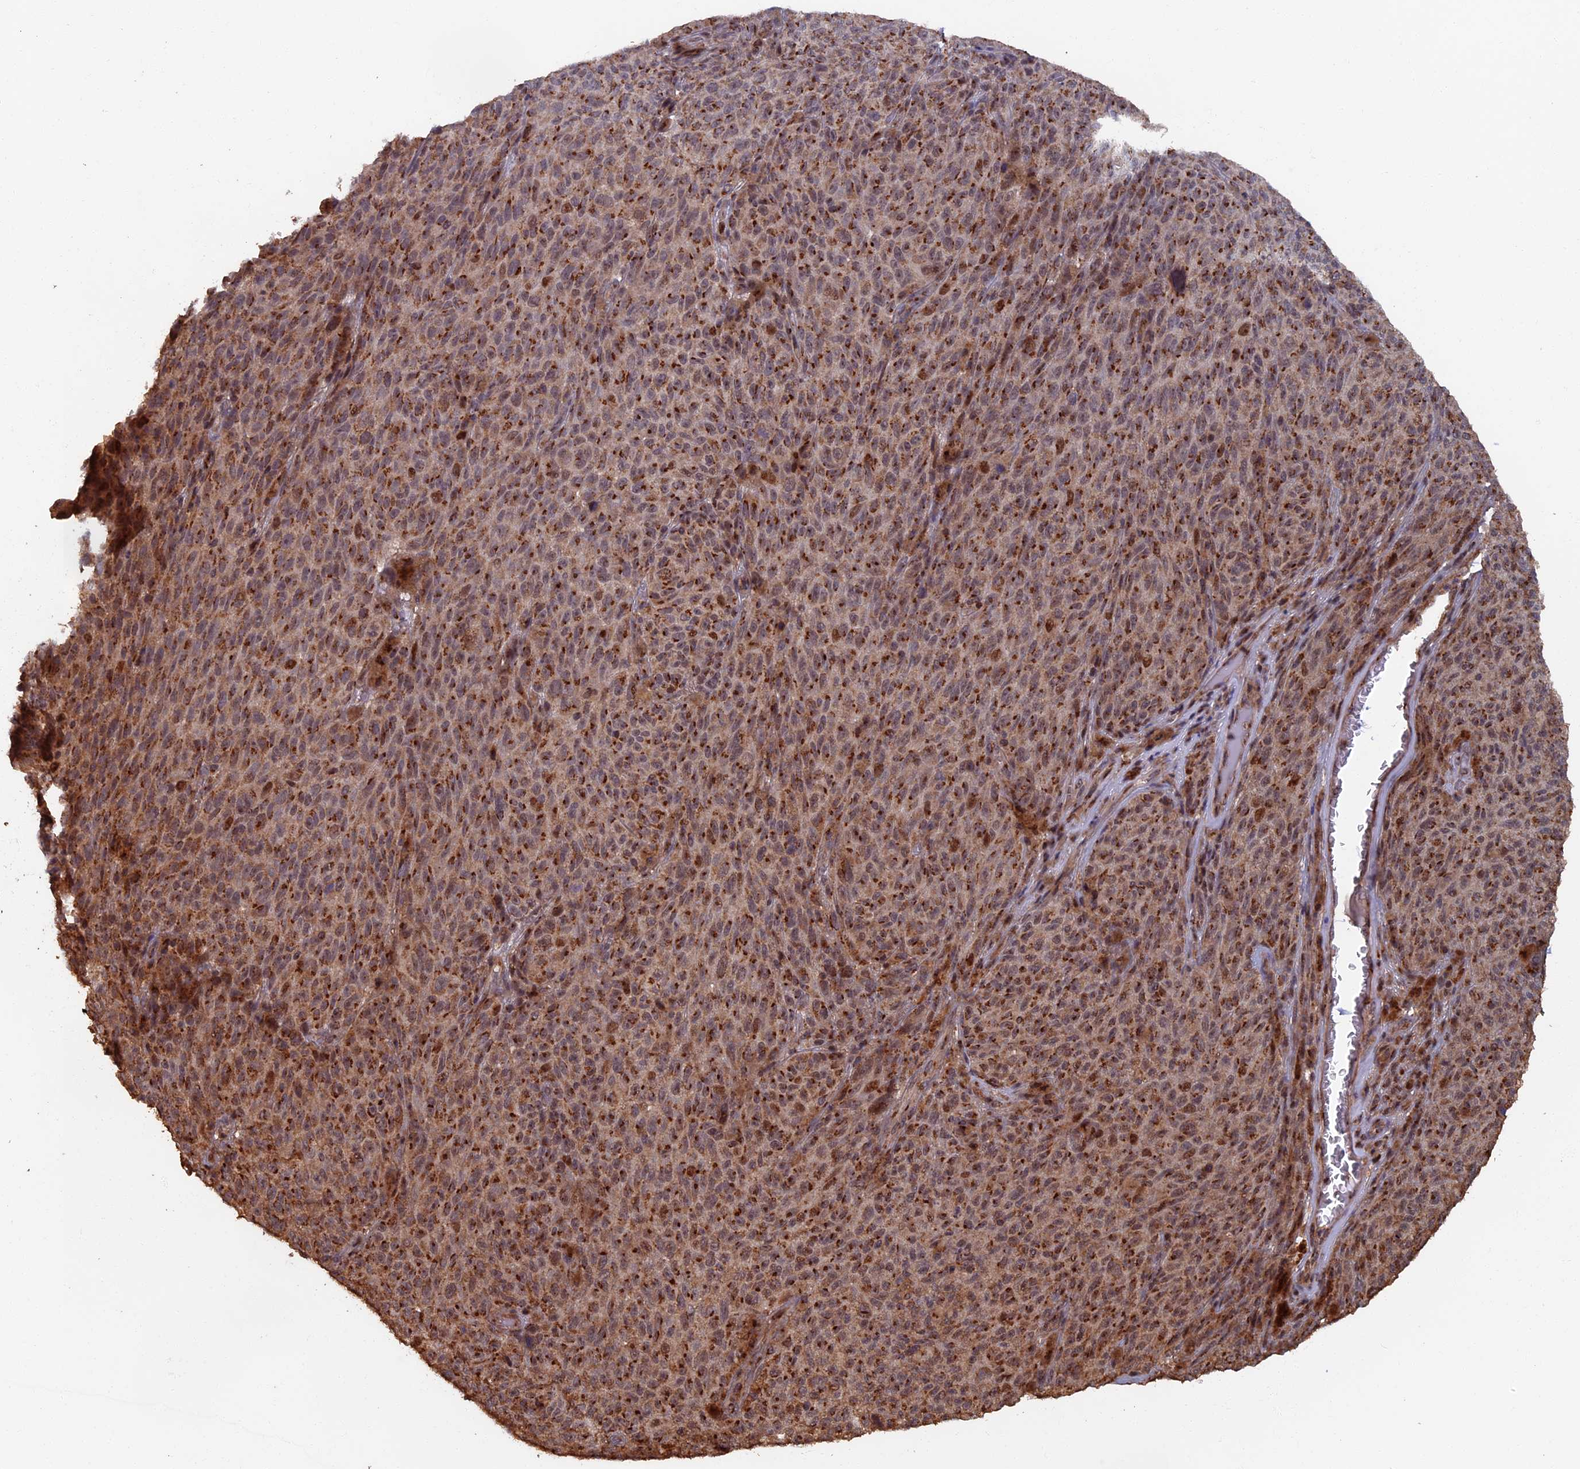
{"staining": {"intensity": "strong", "quantity": ">75%", "location": "cytoplasmic/membranous"}, "tissue": "melanoma", "cell_type": "Tumor cells", "image_type": "cancer", "snomed": [{"axis": "morphology", "description": "Malignant melanoma, NOS"}, {"axis": "topography", "description": "Skin"}], "caption": "Malignant melanoma stained for a protein (brown) displays strong cytoplasmic/membranous positive positivity in approximately >75% of tumor cells.", "gene": "RASGRF1", "patient": {"sex": "female", "age": 82}}